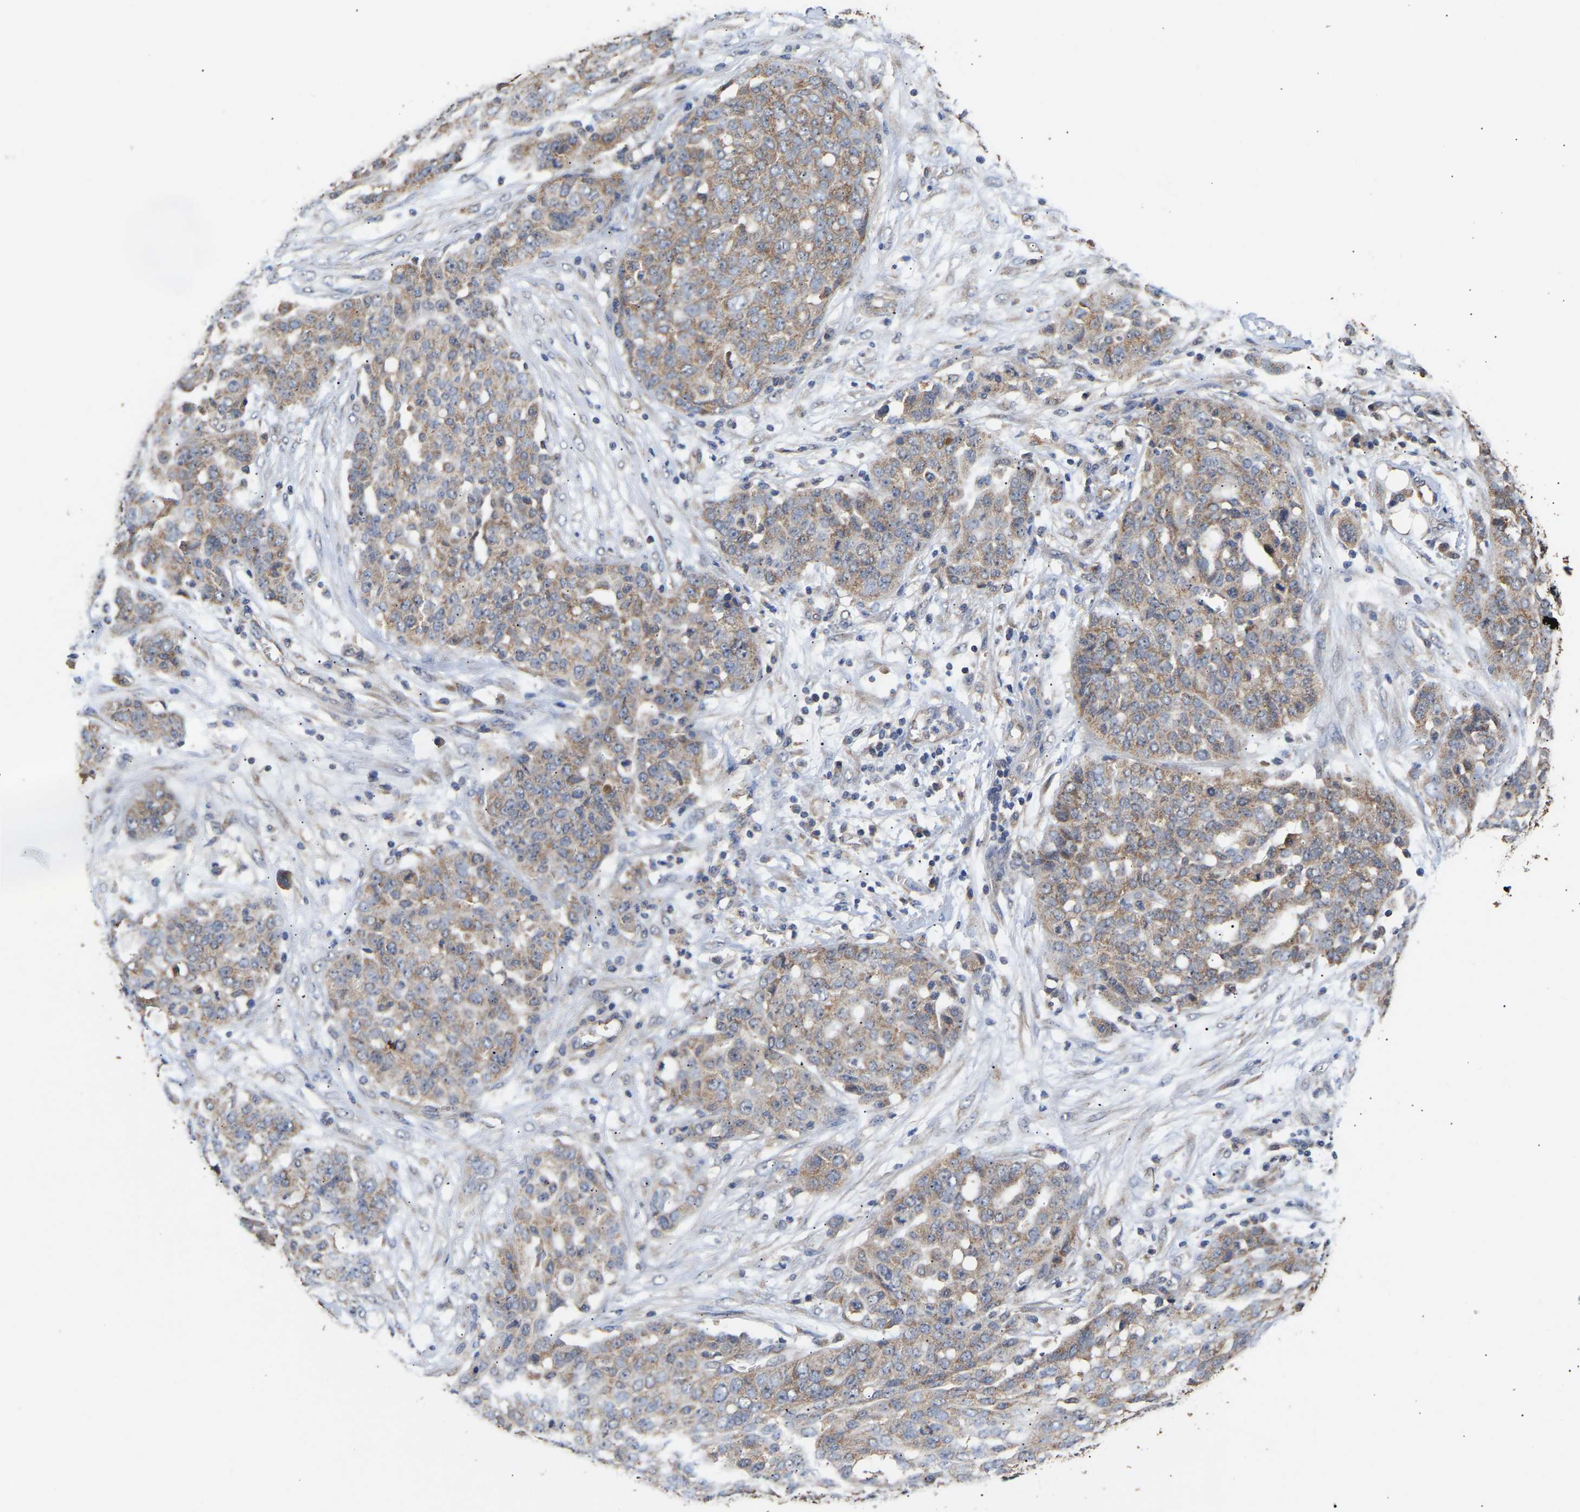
{"staining": {"intensity": "moderate", "quantity": ">75%", "location": "cytoplasmic/membranous"}, "tissue": "ovarian cancer", "cell_type": "Tumor cells", "image_type": "cancer", "snomed": [{"axis": "morphology", "description": "Cystadenocarcinoma, serous, NOS"}, {"axis": "topography", "description": "Soft tissue"}, {"axis": "topography", "description": "Ovary"}], "caption": "Serous cystadenocarcinoma (ovarian) stained with IHC demonstrates moderate cytoplasmic/membranous expression in approximately >75% of tumor cells.", "gene": "ZNF26", "patient": {"sex": "female", "age": 57}}